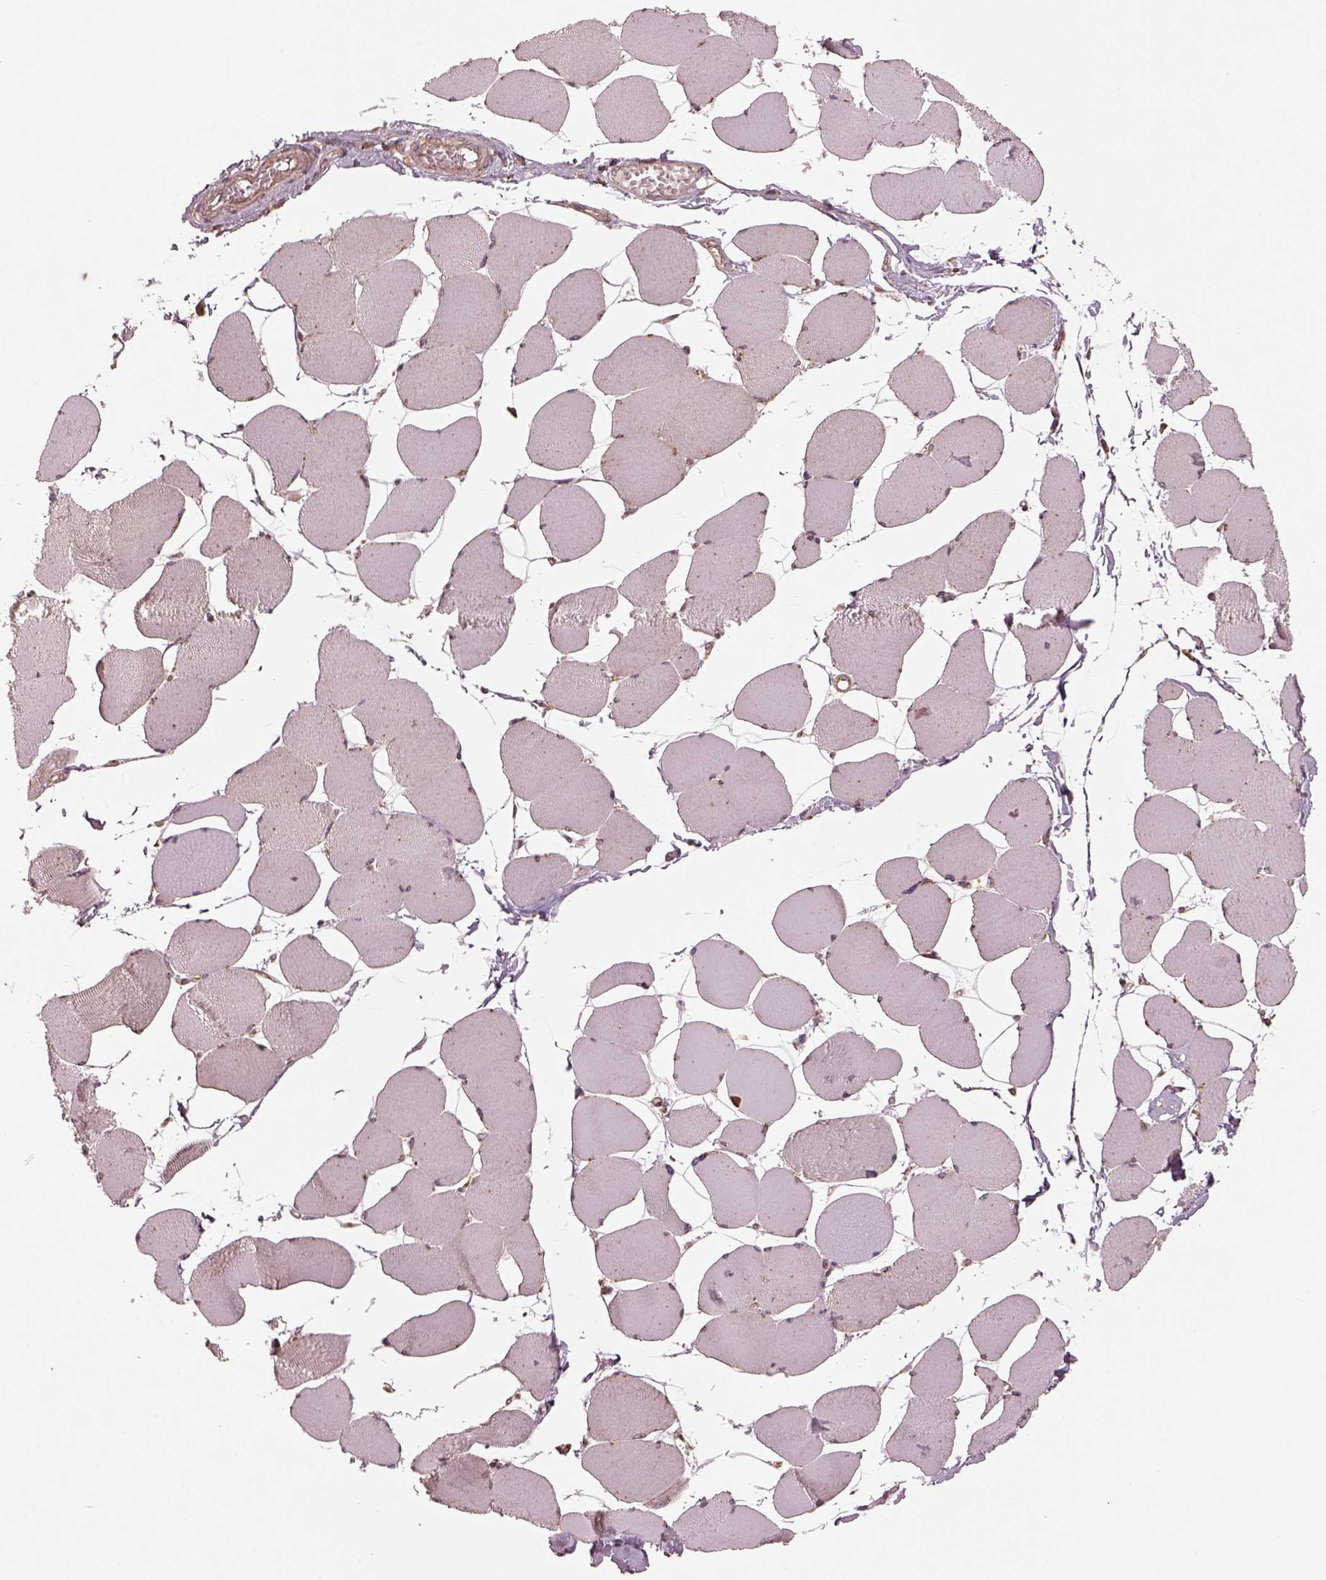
{"staining": {"intensity": "negative", "quantity": "none", "location": "none"}, "tissue": "skeletal muscle", "cell_type": "Myocytes", "image_type": "normal", "snomed": [{"axis": "morphology", "description": "Normal tissue, NOS"}, {"axis": "topography", "description": "Skeletal muscle"}], "caption": "Myocytes are negative for protein expression in unremarkable human skeletal muscle. (DAB (3,3'-diaminobenzidine) immunohistochemistry with hematoxylin counter stain).", "gene": "WASHC2A", "patient": {"sex": "female", "age": 75}}